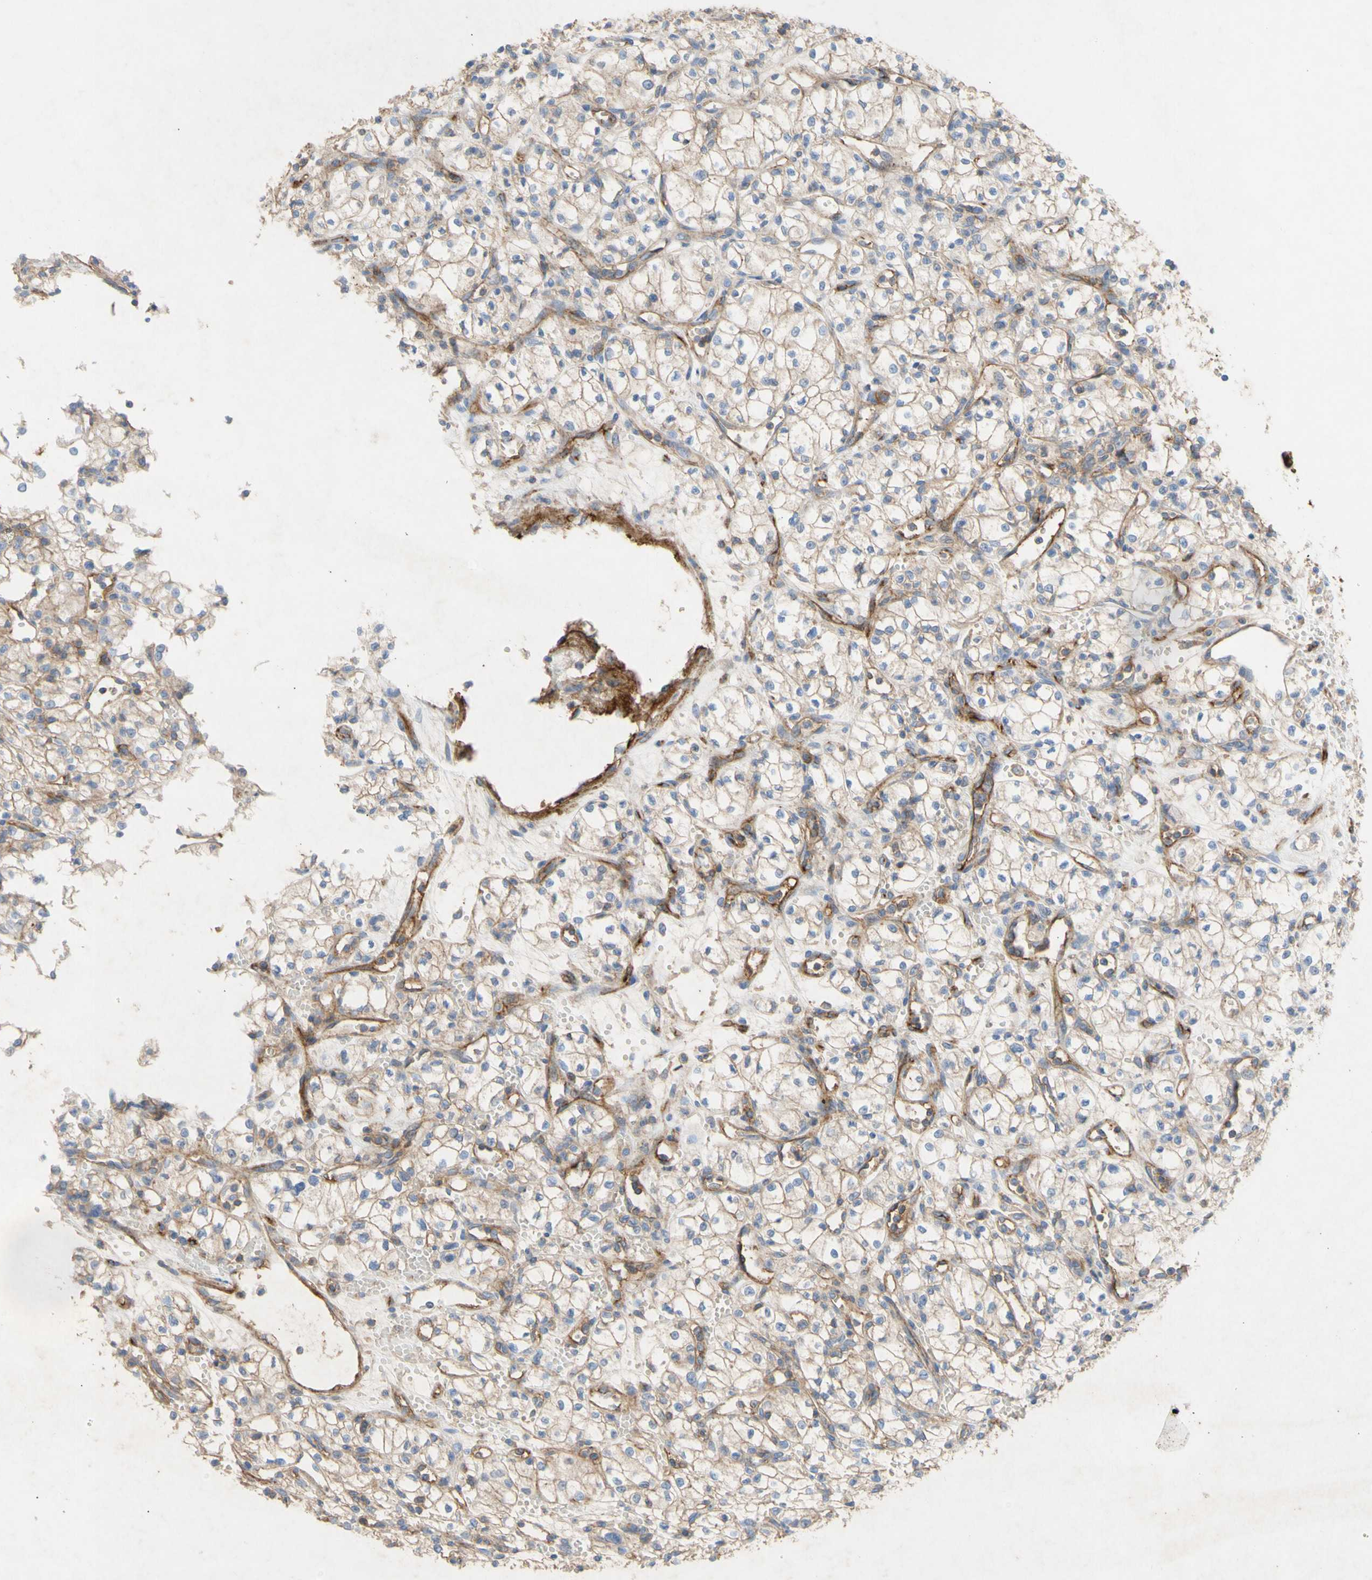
{"staining": {"intensity": "moderate", "quantity": ">75%", "location": "cytoplasmic/membranous"}, "tissue": "renal cancer", "cell_type": "Tumor cells", "image_type": "cancer", "snomed": [{"axis": "morphology", "description": "Normal tissue, NOS"}, {"axis": "morphology", "description": "Adenocarcinoma, NOS"}, {"axis": "topography", "description": "Kidney"}], "caption": "Tumor cells exhibit moderate cytoplasmic/membranous positivity in approximately >75% of cells in renal adenocarcinoma.", "gene": "ATP2A3", "patient": {"sex": "male", "age": 59}}